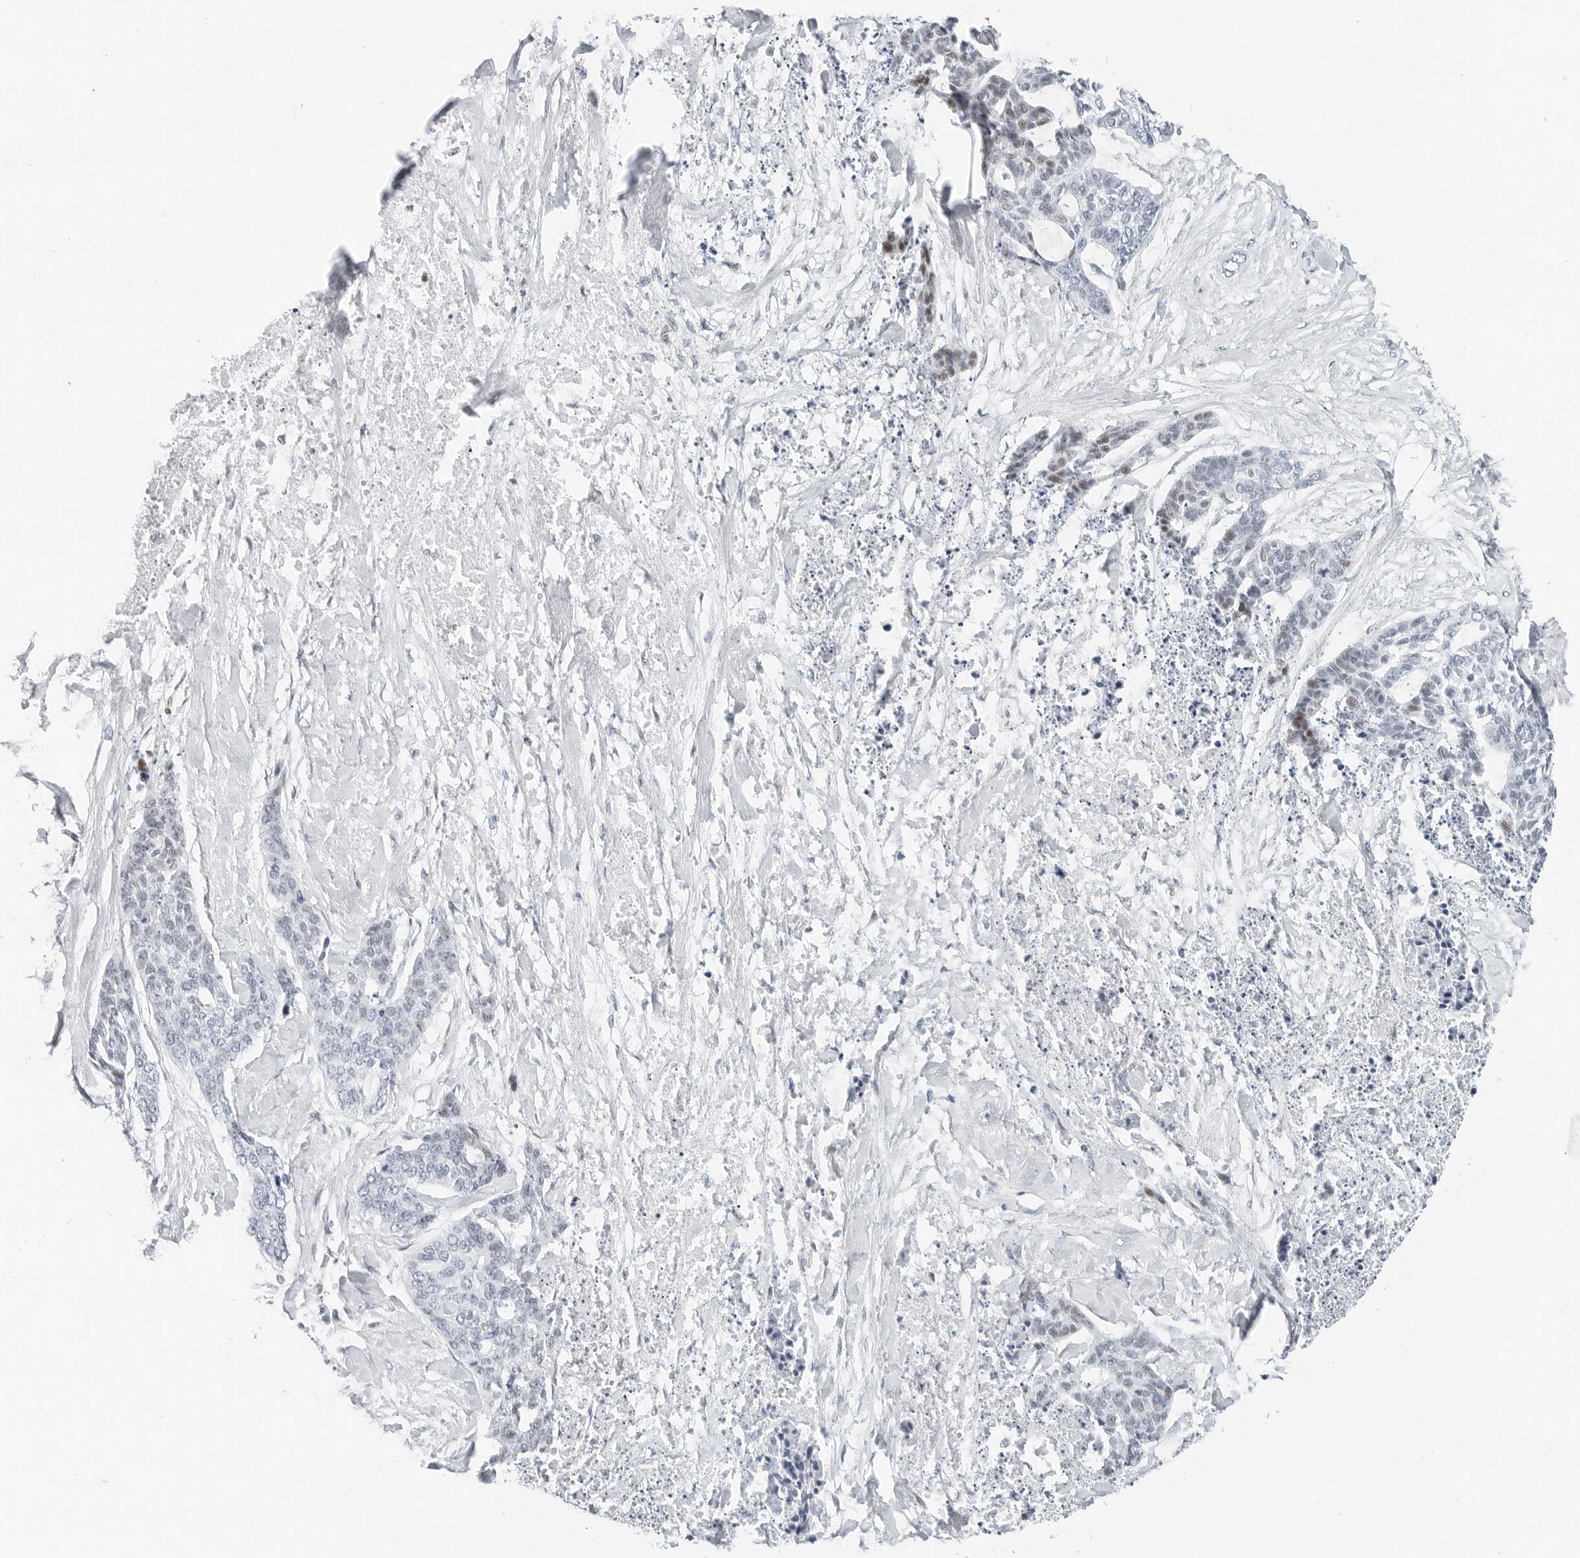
{"staining": {"intensity": "weak", "quantity": "<25%", "location": "nuclear"}, "tissue": "skin cancer", "cell_type": "Tumor cells", "image_type": "cancer", "snomed": [{"axis": "morphology", "description": "Basal cell carcinoma"}, {"axis": "topography", "description": "Skin"}], "caption": "There is no significant positivity in tumor cells of skin cancer (basal cell carcinoma).", "gene": "NTMT2", "patient": {"sex": "female", "age": 64}}